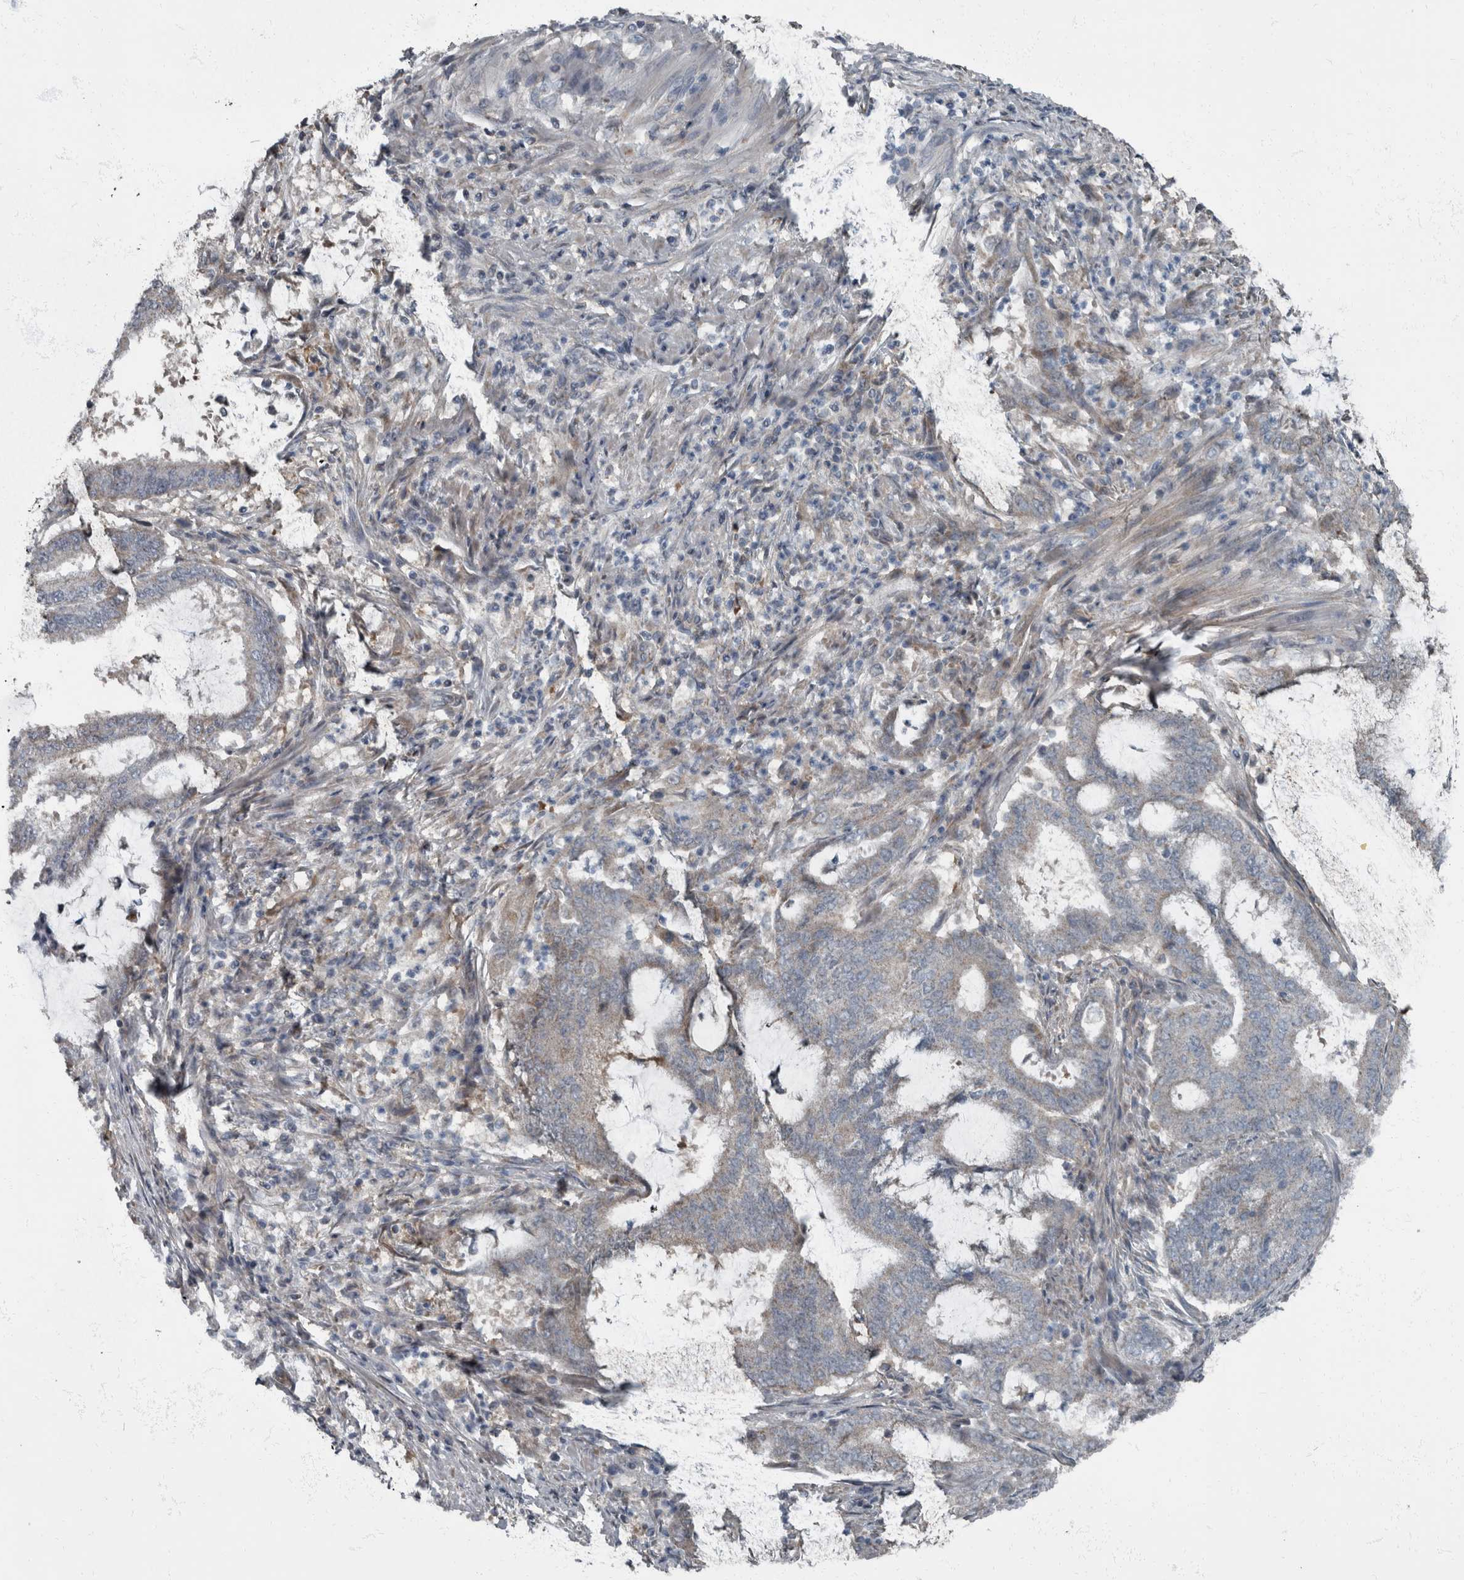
{"staining": {"intensity": "negative", "quantity": "none", "location": "none"}, "tissue": "endometrial cancer", "cell_type": "Tumor cells", "image_type": "cancer", "snomed": [{"axis": "morphology", "description": "Adenocarcinoma, NOS"}, {"axis": "topography", "description": "Endometrium"}], "caption": "Image shows no significant protein positivity in tumor cells of endometrial adenocarcinoma.", "gene": "RABGGTB", "patient": {"sex": "female", "age": 51}}